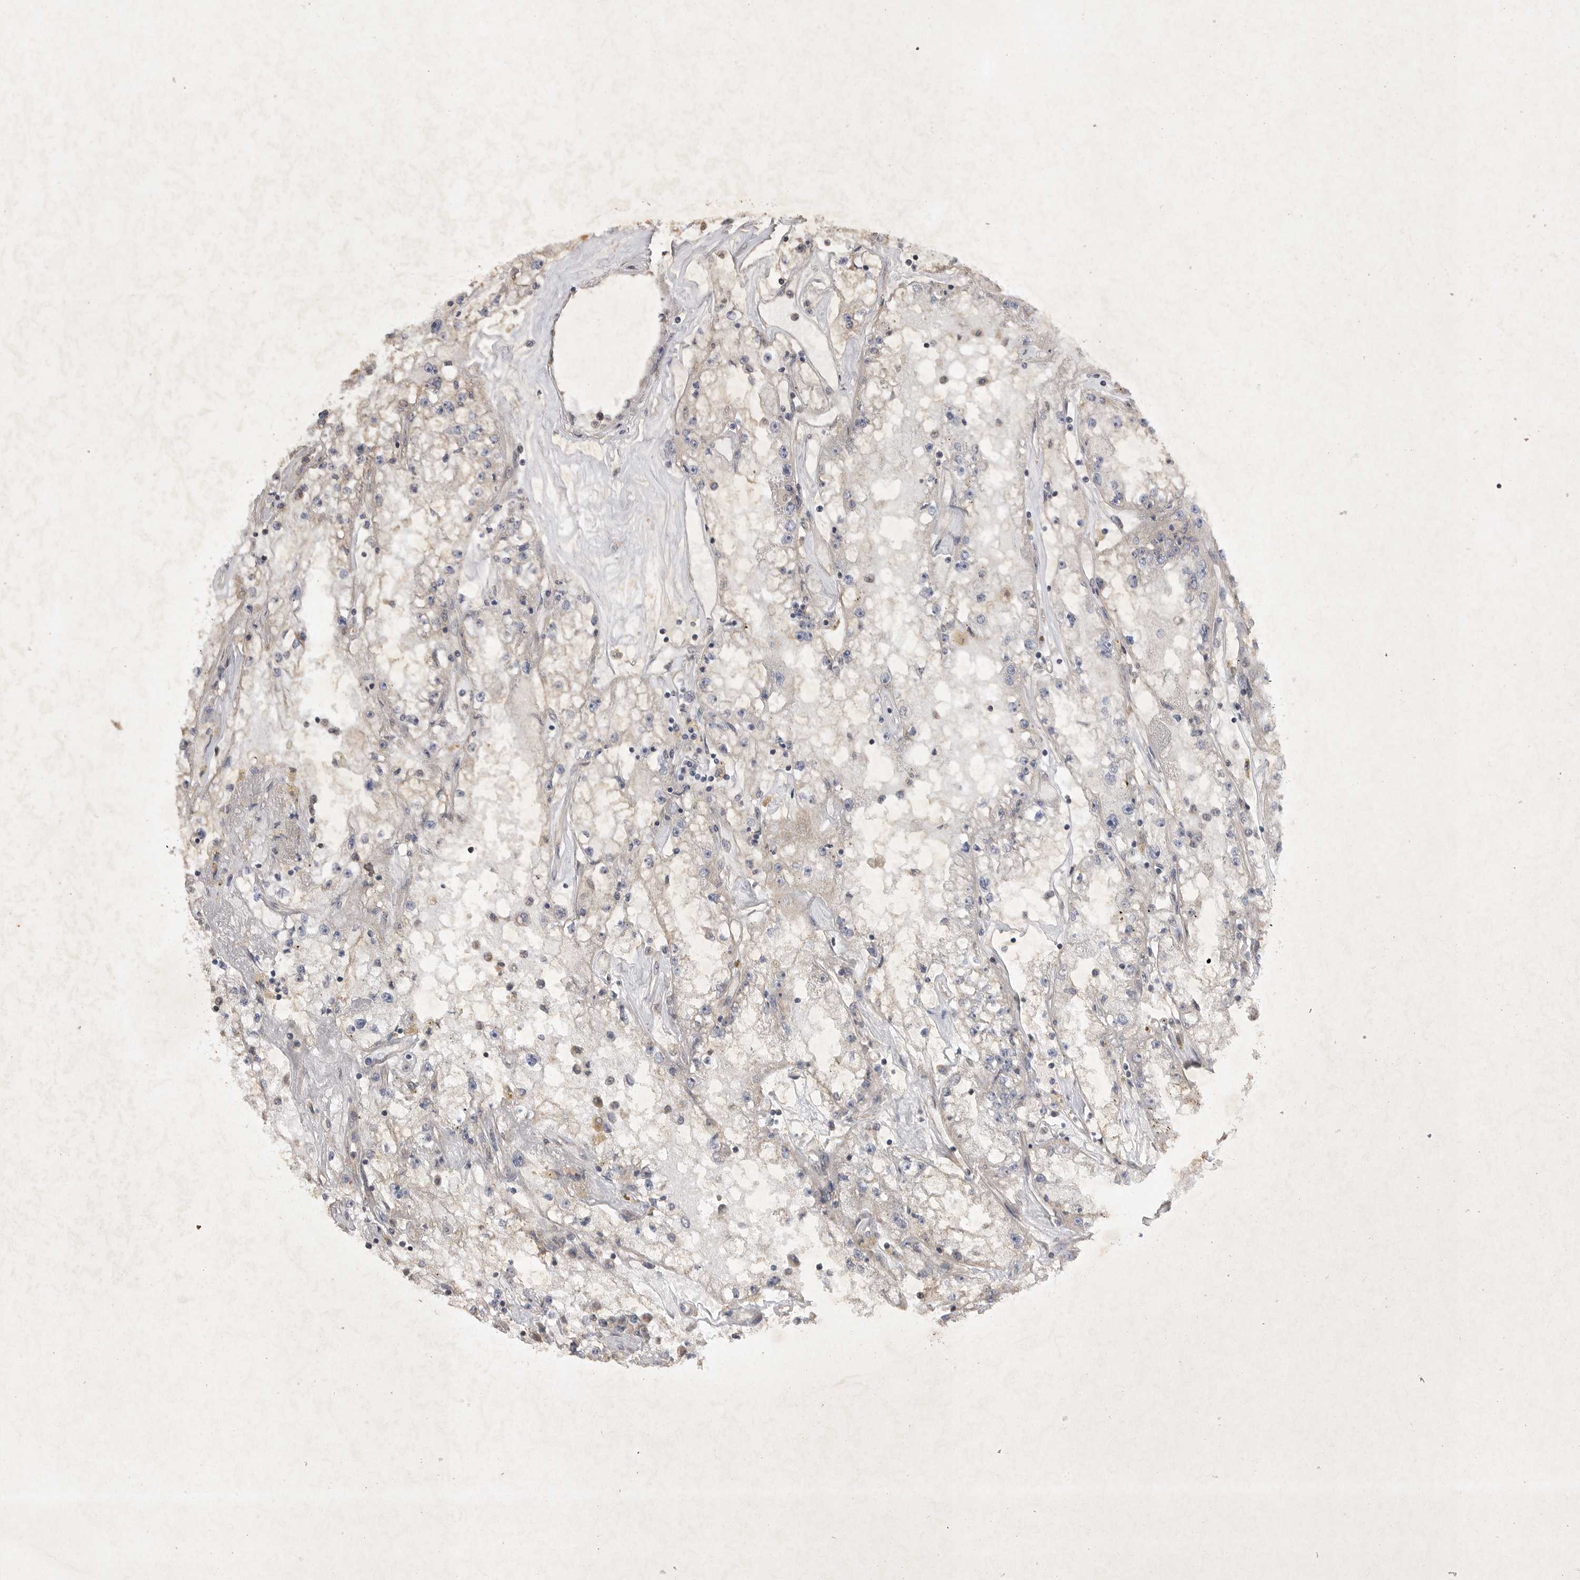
{"staining": {"intensity": "negative", "quantity": "none", "location": "none"}, "tissue": "renal cancer", "cell_type": "Tumor cells", "image_type": "cancer", "snomed": [{"axis": "morphology", "description": "Adenocarcinoma, NOS"}, {"axis": "topography", "description": "Kidney"}], "caption": "Immunohistochemistry of adenocarcinoma (renal) displays no positivity in tumor cells.", "gene": "EDEM3", "patient": {"sex": "male", "age": 56}}